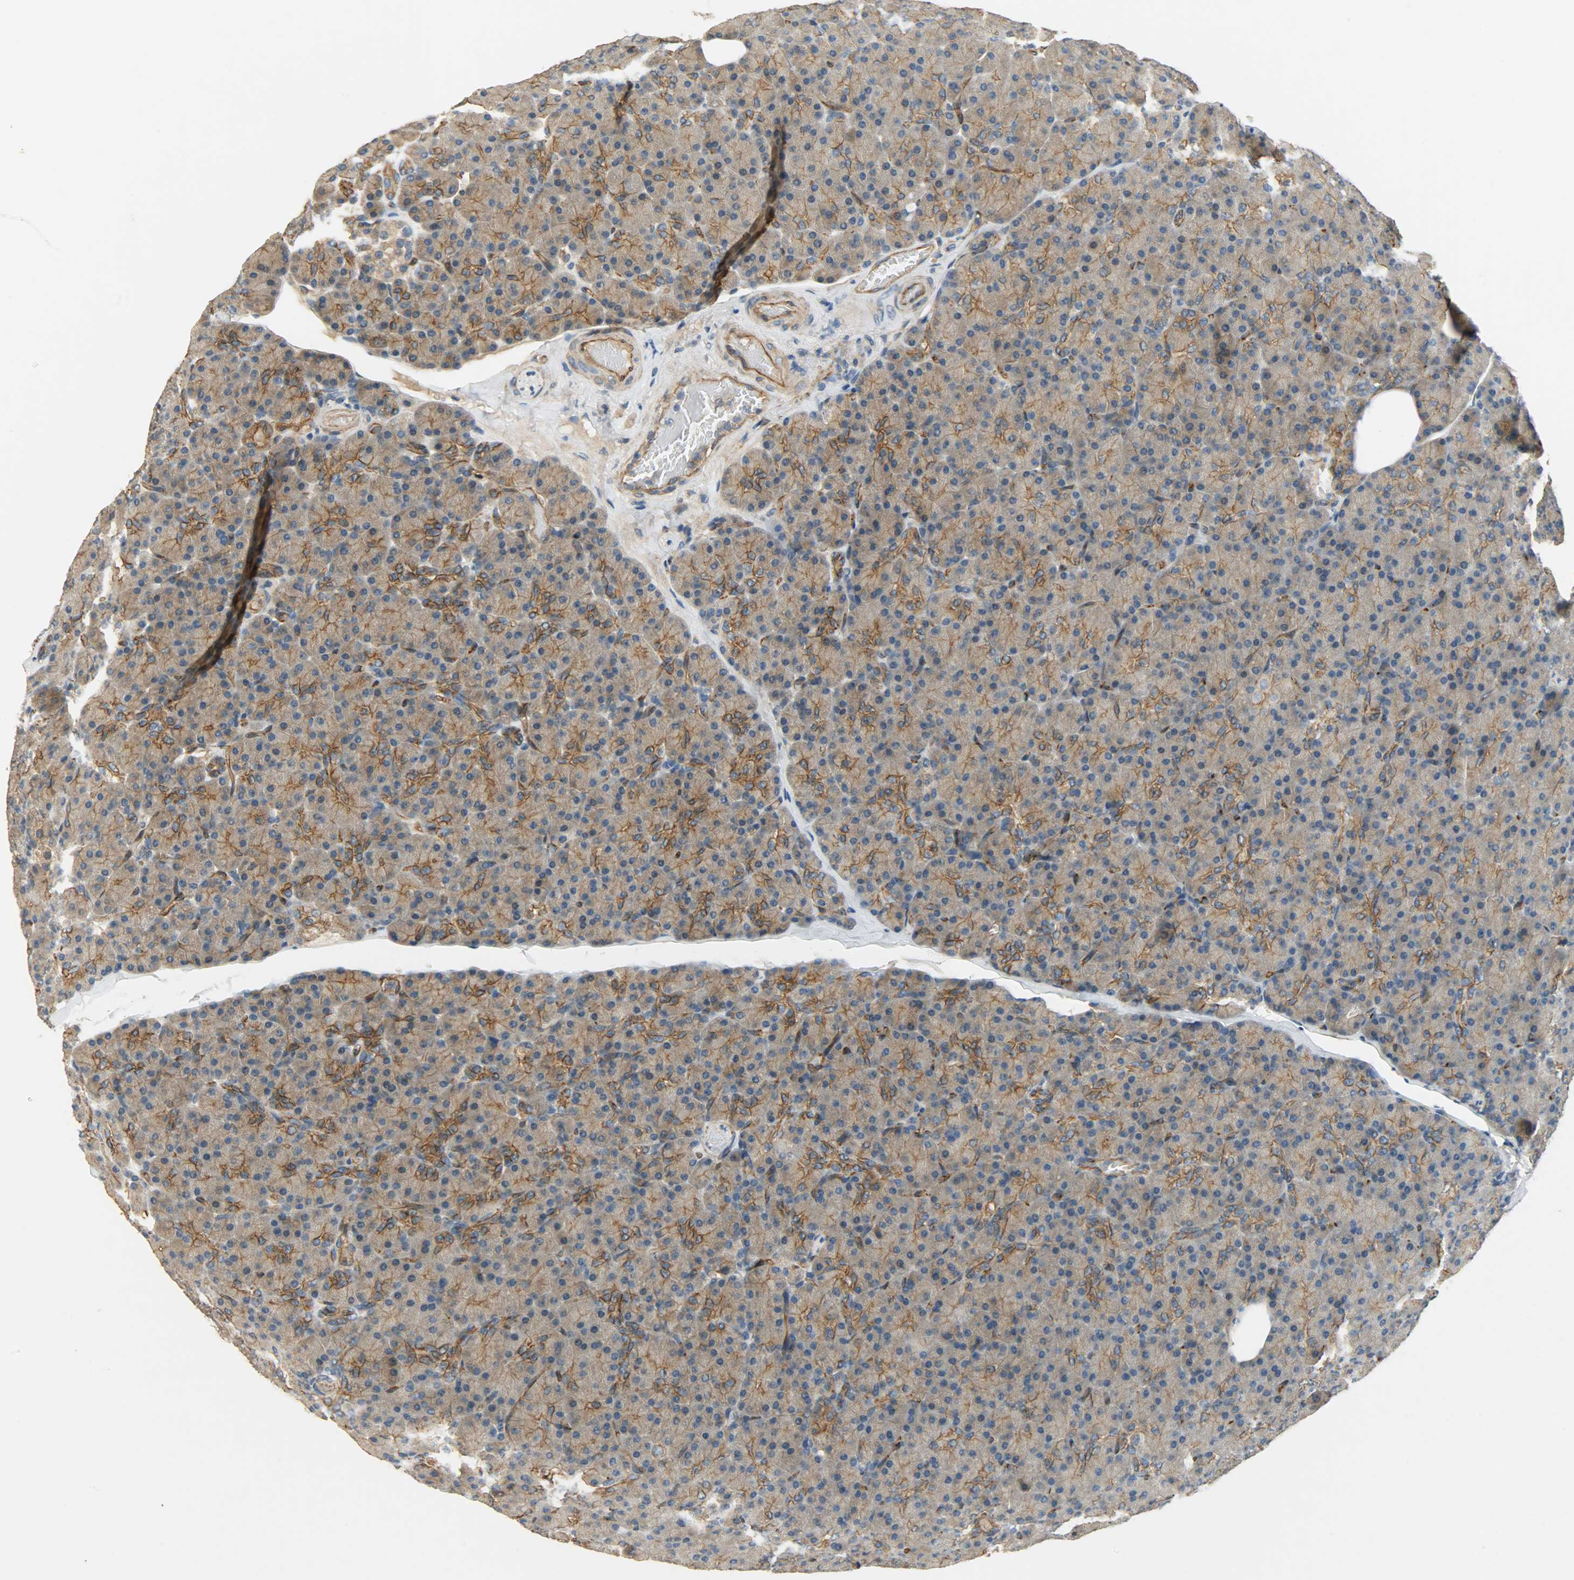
{"staining": {"intensity": "moderate", "quantity": ">75%", "location": "cytoplasmic/membranous"}, "tissue": "pancreas", "cell_type": "Exocrine glandular cells", "image_type": "normal", "snomed": [{"axis": "morphology", "description": "Normal tissue, NOS"}, {"axis": "topography", "description": "Pancreas"}], "caption": "Immunohistochemical staining of unremarkable pancreas demonstrates moderate cytoplasmic/membranous protein positivity in about >75% of exocrine glandular cells. The staining is performed using DAB brown chromogen to label protein expression. The nuclei are counter-stained blue using hematoxylin.", "gene": "KIAA1217", "patient": {"sex": "female", "age": 43}}